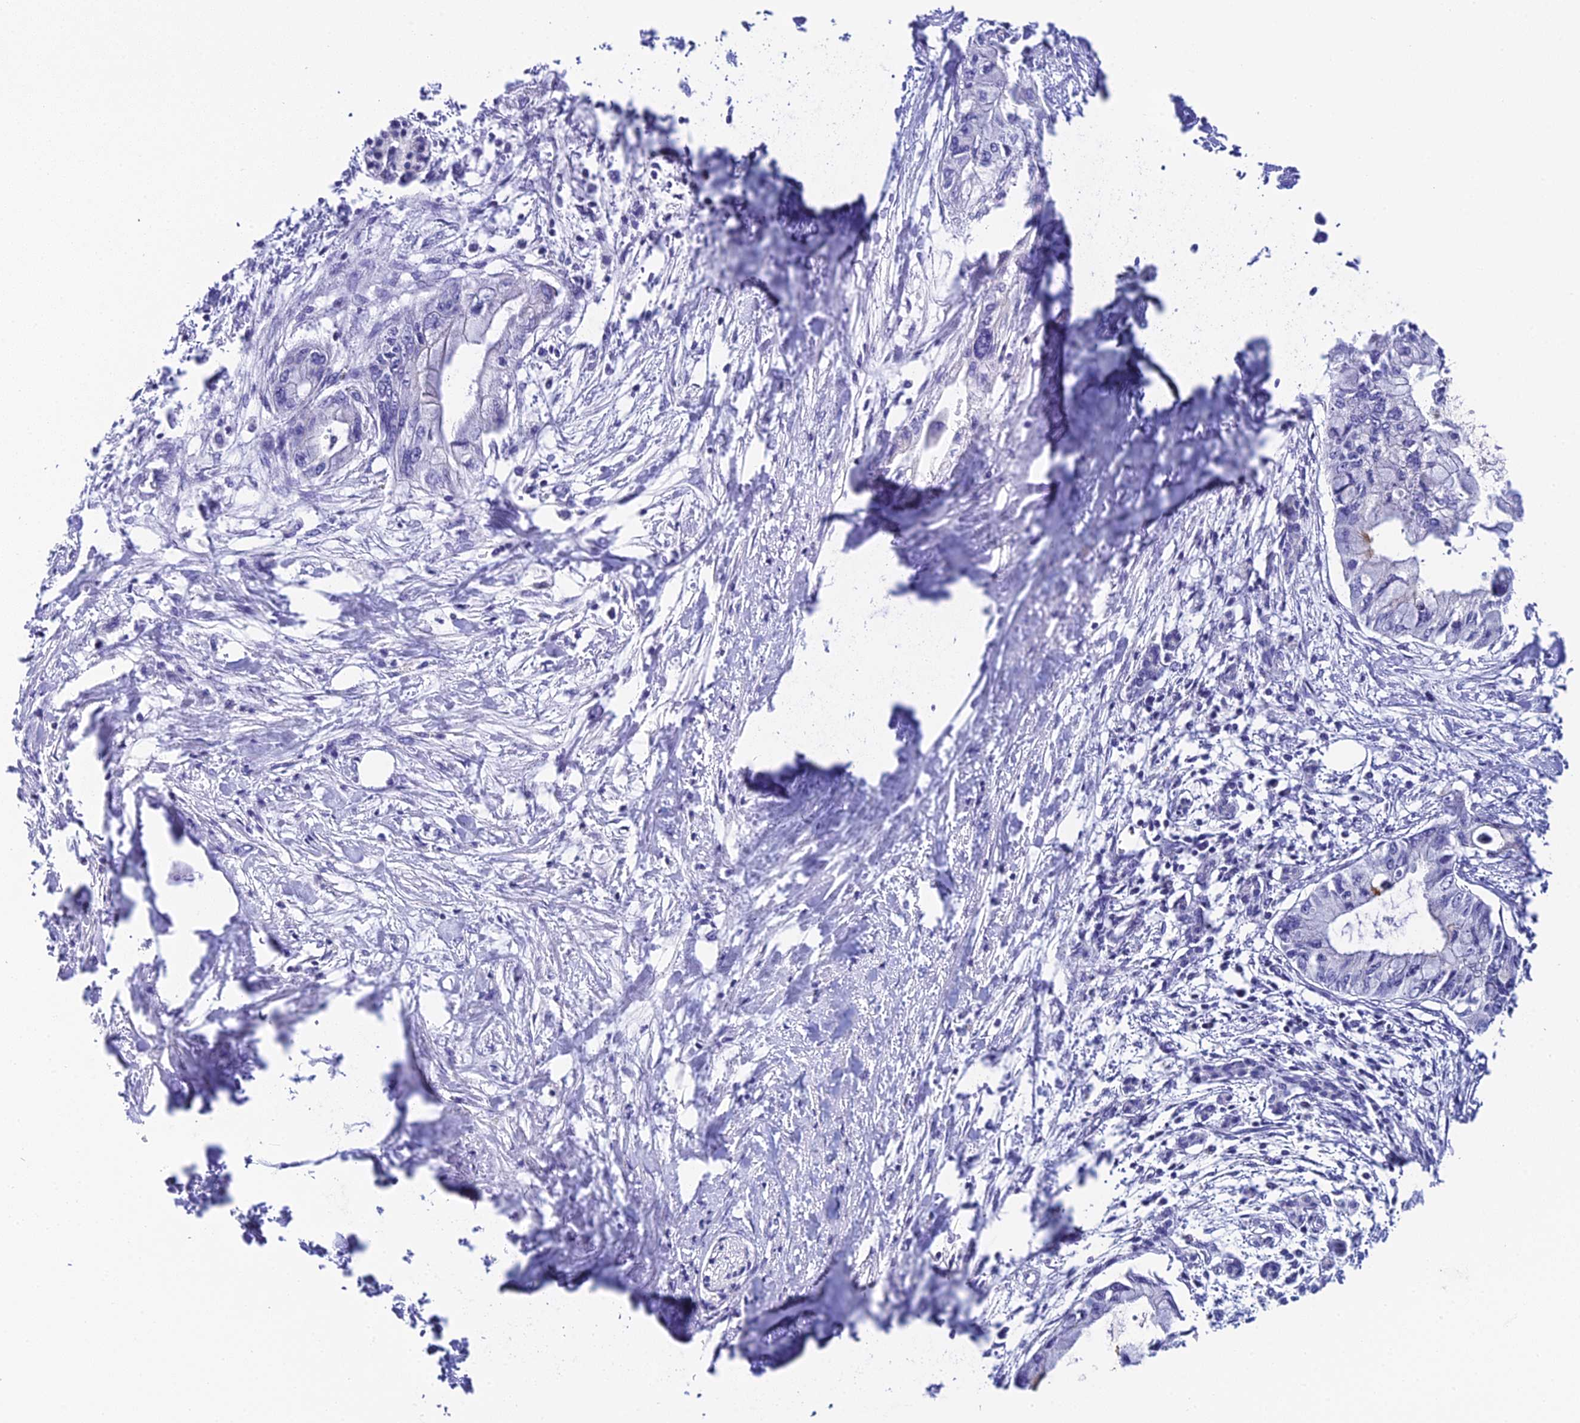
{"staining": {"intensity": "negative", "quantity": "none", "location": "none"}, "tissue": "pancreatic cancer", "cell_type": "Tumor cells", "image_type": "cancer", "snomed": [{"axis": "morphology", "description": "Adenocarcinoma, NOS"}, {"axis": "topography", "description": "Pancreas"}], "caption": "There is no significant expression in tumor cells of pancreatic cancer (adenocarcinoma). (DAB immunohistochemistry (IHC) with hematoxylin counter stain).", "gene": "C12orf29", "patient": {"sex": "male", "age": 48}}